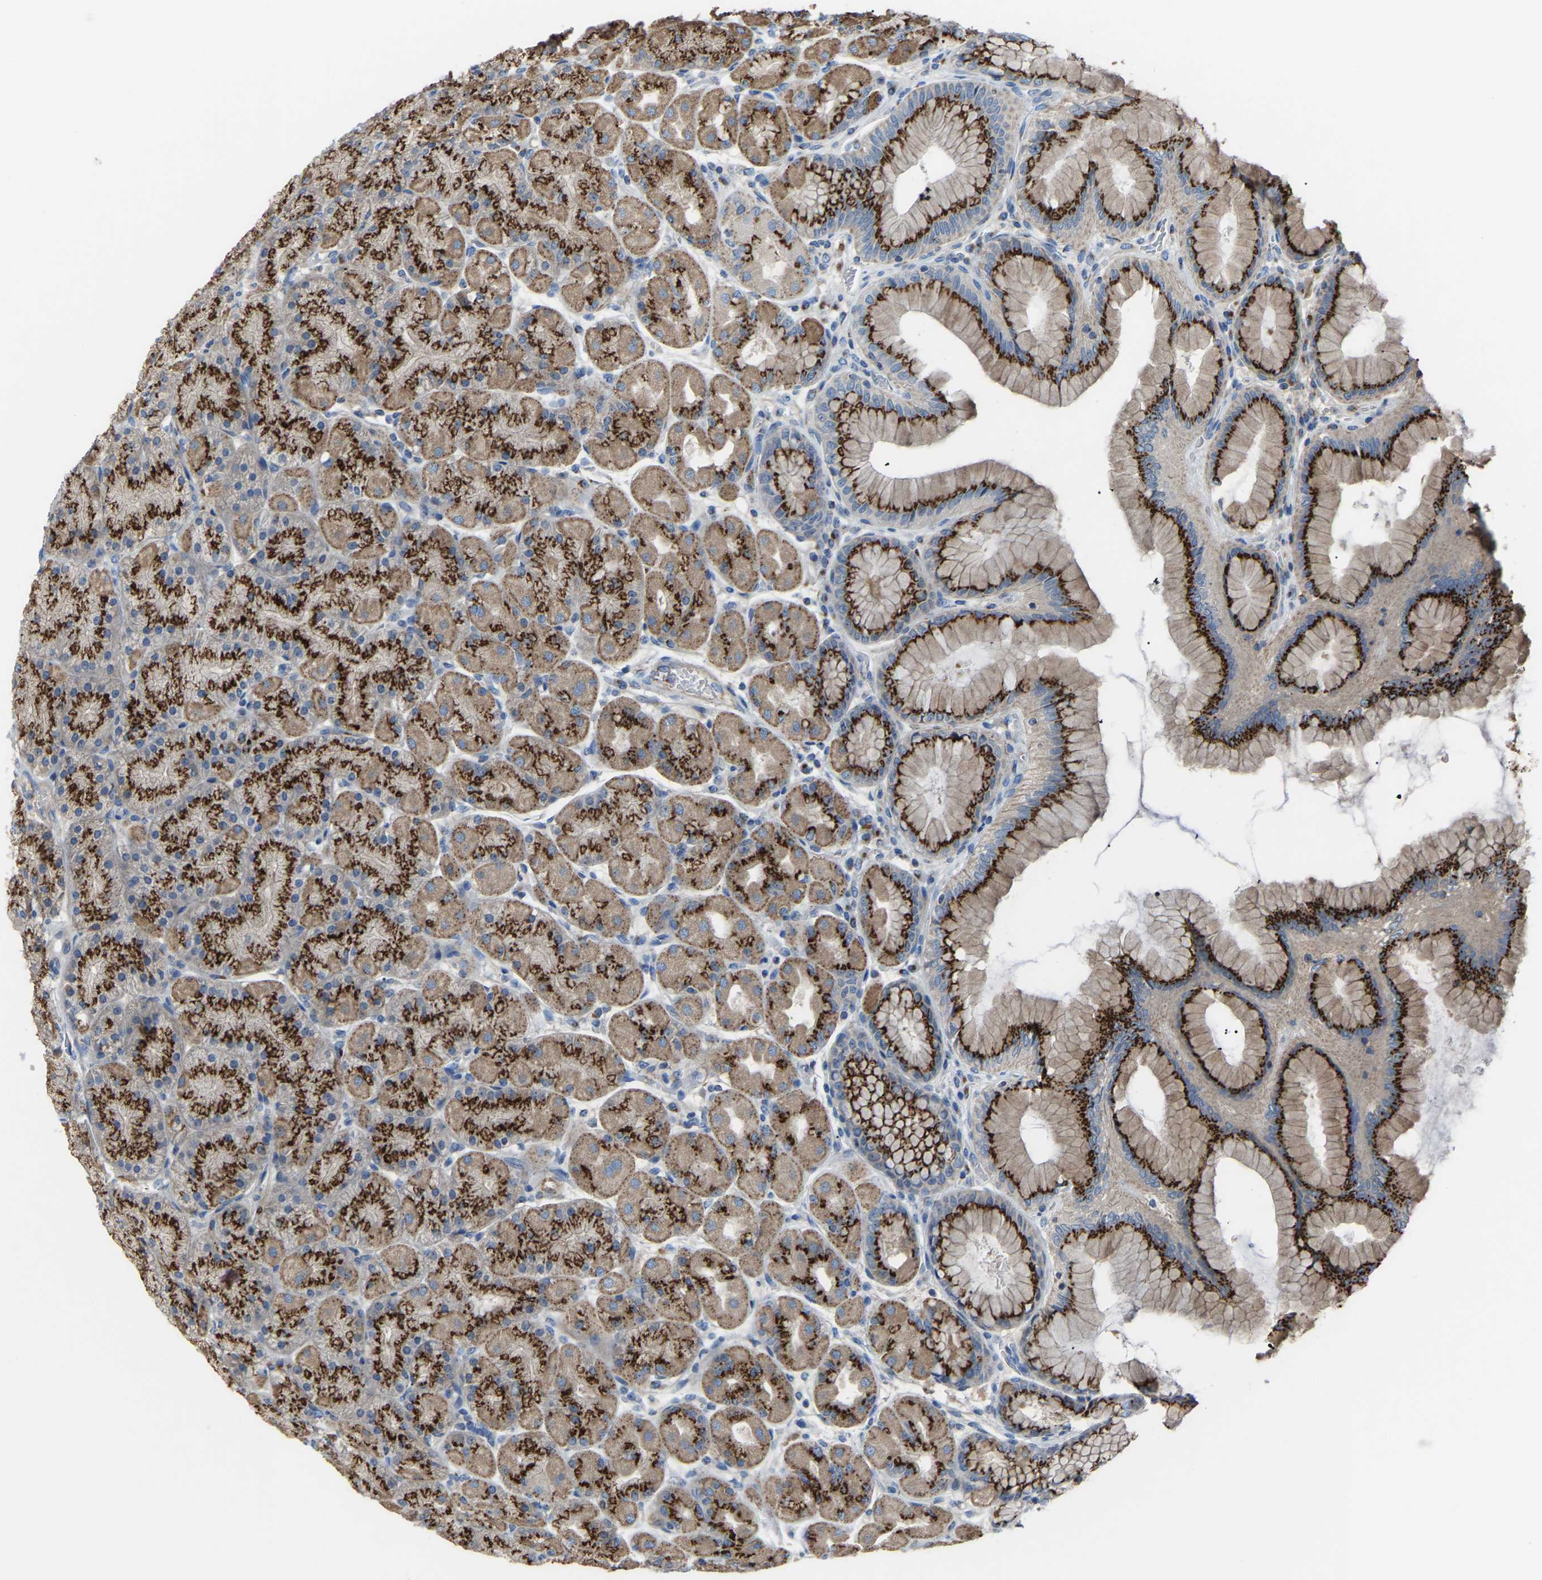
{"staining": {"intensity": "strong", "quantity": ">75%", "location": "cytoplasmic/membranous"}, "tissue": "stomach", "cell_type": "Glandular cells", "image_type": "normal", "snomed": [{"axis": "morphology", "description": "Normal tissue, NOS"}, {"axis": "topography", "description": "Stomach, upper"}], "caption": "Brown immunohistochemical staining in normal stomach demonstrates strong cytoplasmic/membranous expression in approximately >75% of glandular cells.", "gene": "CANT1", "patient": {"sex": "female", "age": 56}}